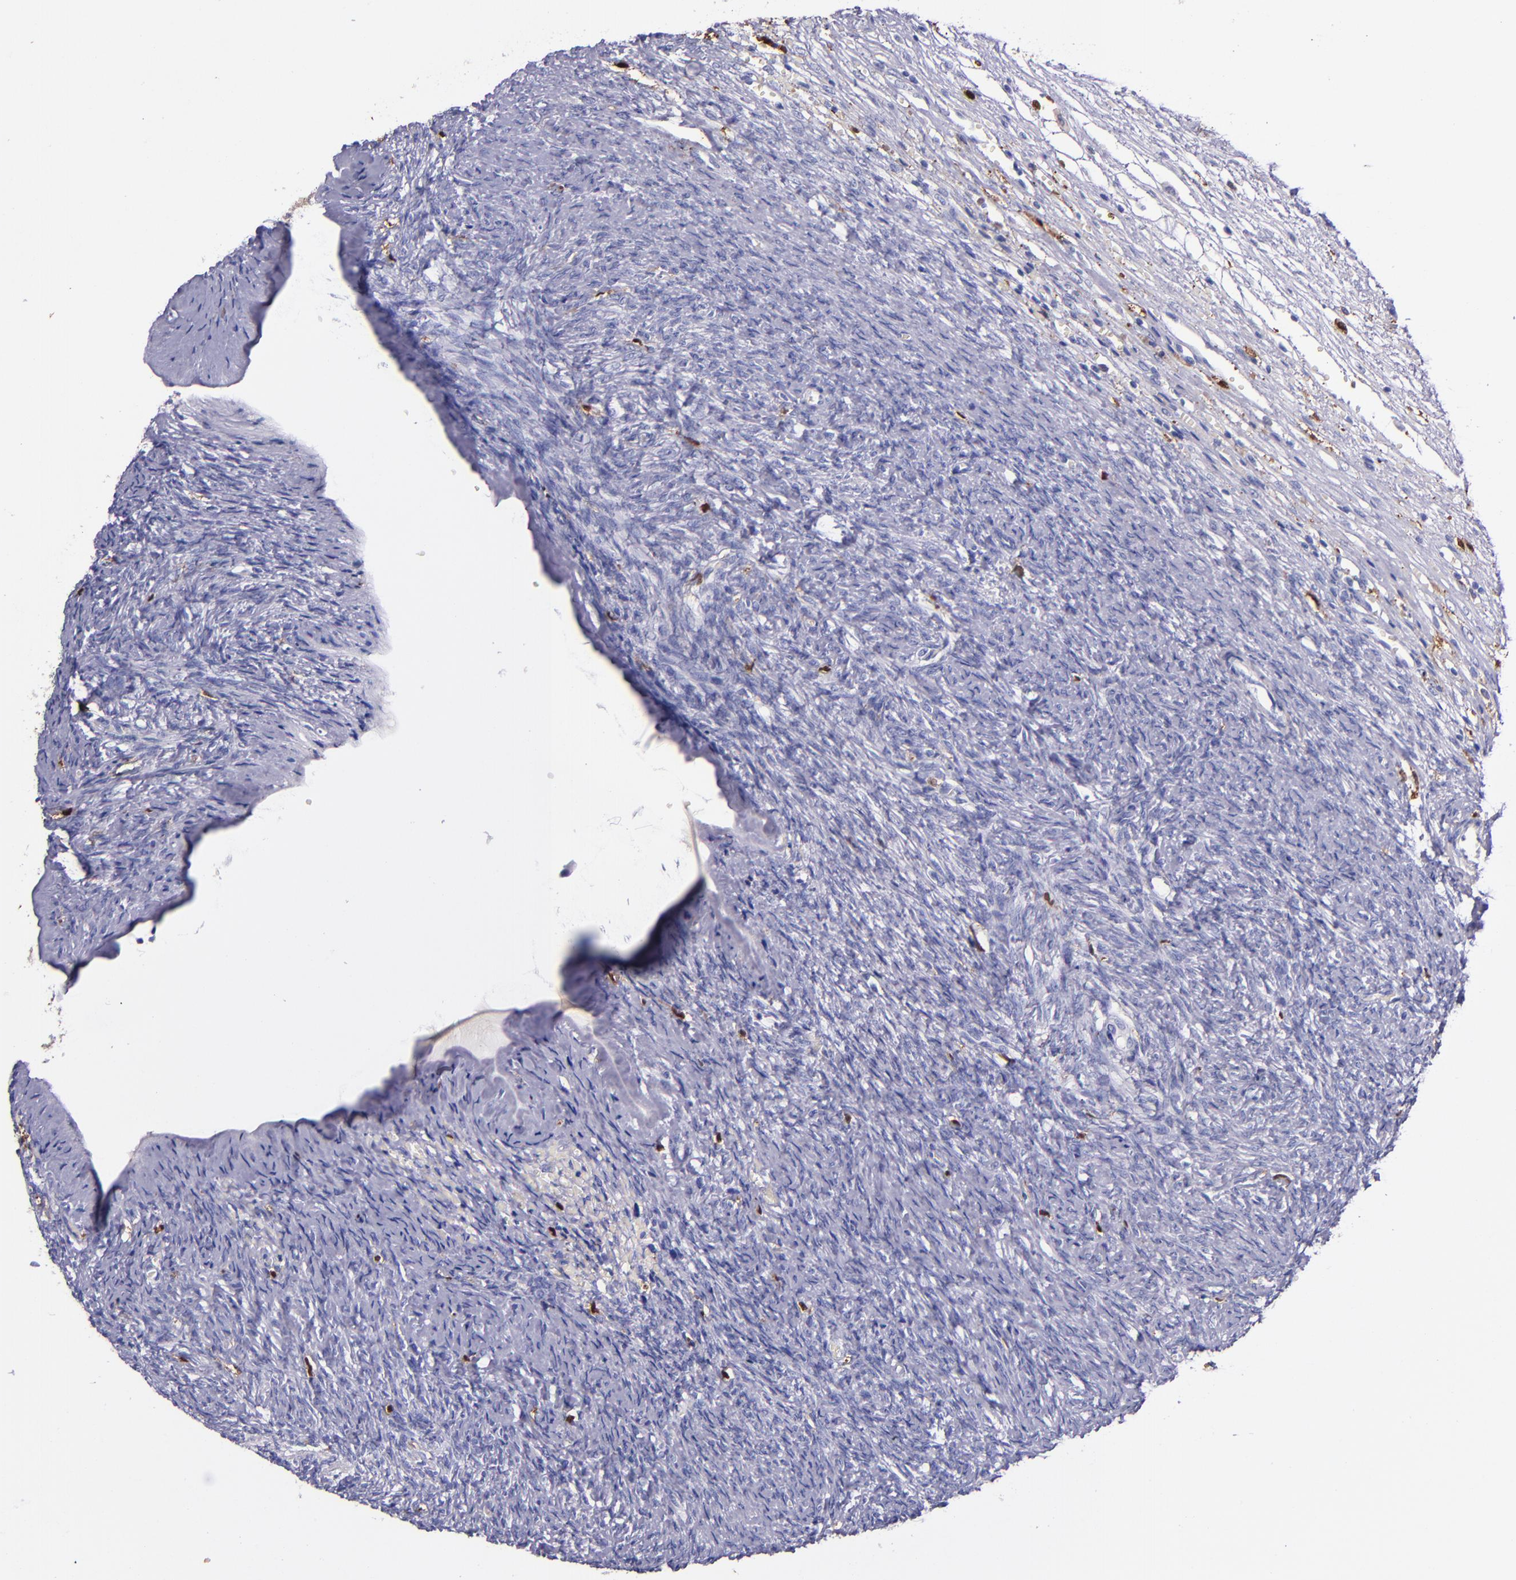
{"staining": {"intensity": "negative", "quantity": "none", "location": "none"}, "tissue": "ovary", "cell_type": "Ovarian stroma cells", "image_type": "normal", "snomed": [{"axis": "morphology", "description": "Normal tissue, NOS"}, {"axis": "topography", "description": "Ovary"}], "caption": "IHC micrograph of unremarkable human ovary stained for a protein (brown), which demonstrates no positivity in ovarian stroma cells.", "gene": "F13A1", "patient": {"sex": "female", "age": 56}}